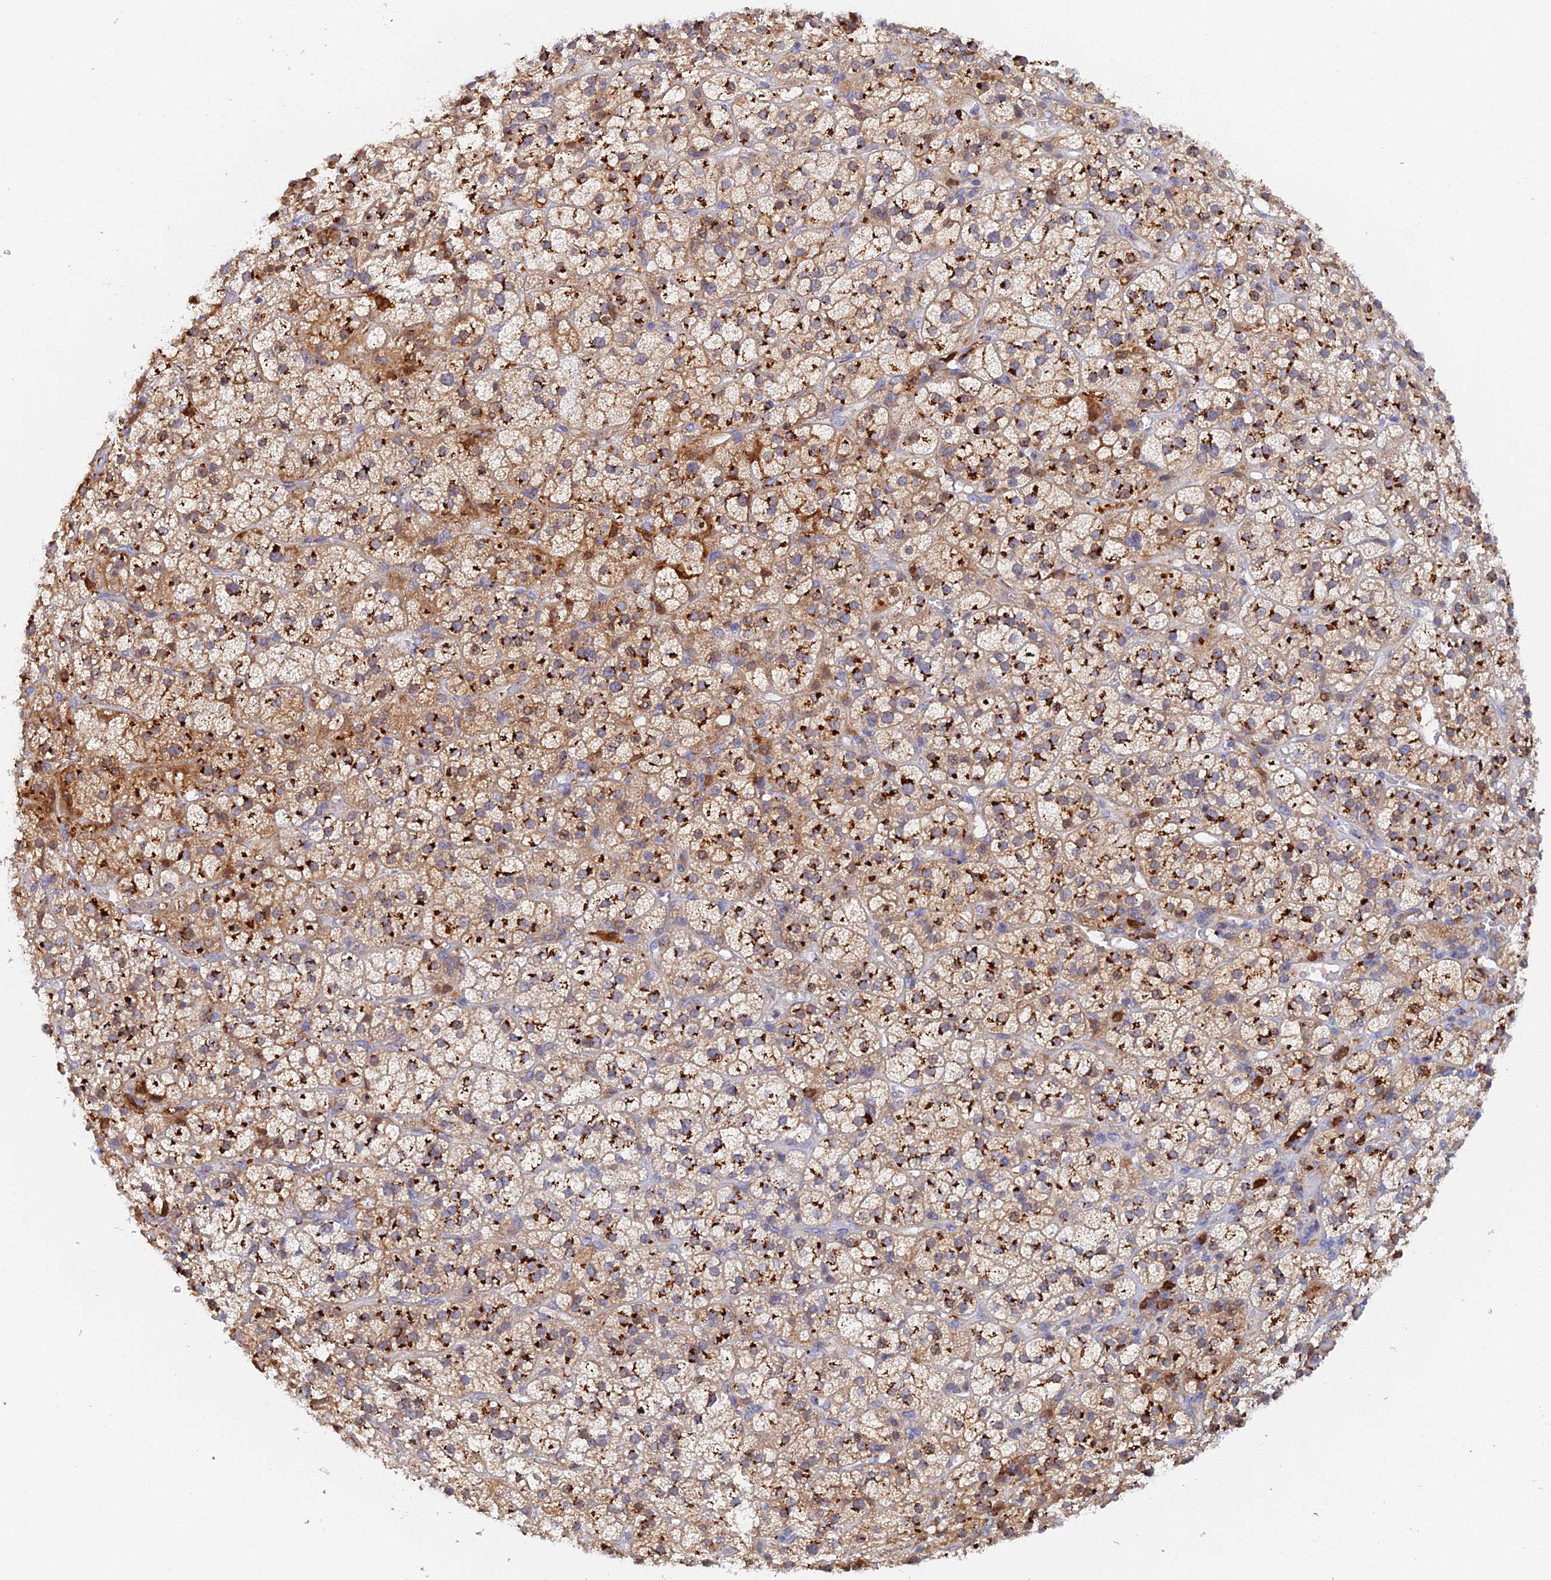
{"staining": {"intensity": "strong", "quantity": "25%-75%", "location": "cytoplasmic/membranous"}, "tissue": "adrenal gland", "cell_type": "Glandular cells", "image_type": "normal", "snomed": [{"axis": "morphology", "description": "Normal tissue, NOS"}, {"axis": "topography", "description": "Adrenal gland"}], "caption": "Adrenal gland stained for a protein displays strong cytoplasmic/membranous positivity in glandular cells. The staining was performed using DAB, with brown indicating positive protein expression. Nuclei are stained blue with hematoxylin.", "gene": "SLC24A3", "patient": {"sex": "female", "age": 70}}